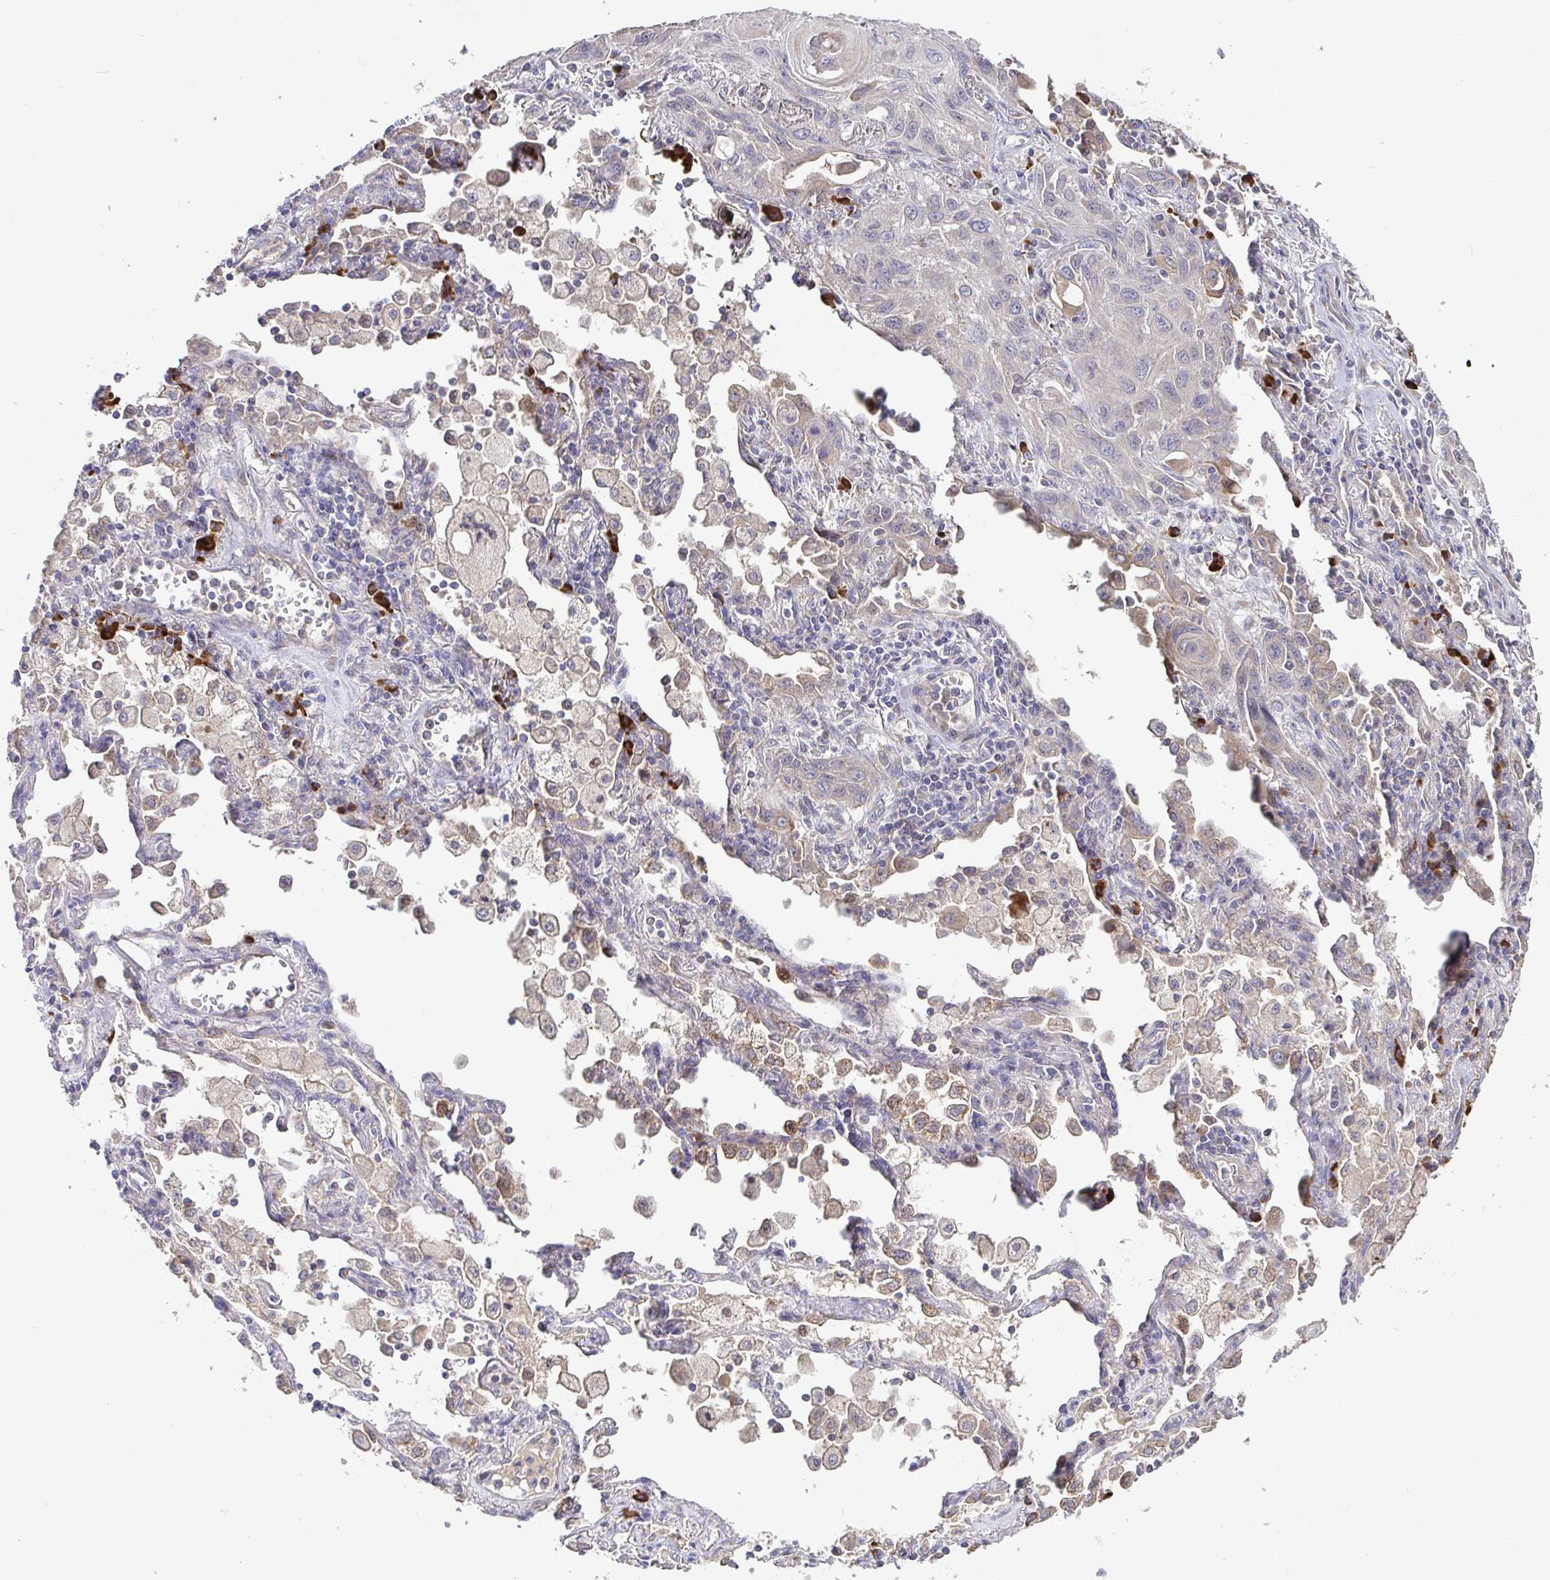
{"staining": {"intensity": "negative", "quantity": "none", "location": "none"}, "tissue": "lung cancer", "cell_type": "Tumor cells", "image_type": "cancer", "snomed": [{"axis": "morphology", "description": "Squamous cell carcinoma, NOS"}, {"axis": "topography", "description": "Lung"}], "caption": "IHC micrograph of neoplastic tissue: human squamous cell carcinoma (lung) stained with DAB reveals no significant protein staining in tumor cells. The staining was performed using DAB (3,3'-diaminobenzidine) to visualize the protein expression in brown, while the nuclei were stained in blue with hematoxylin (Magnification: 20x).", "gene": "ELP1", "patient": {"sex": "male", "age": 79}}